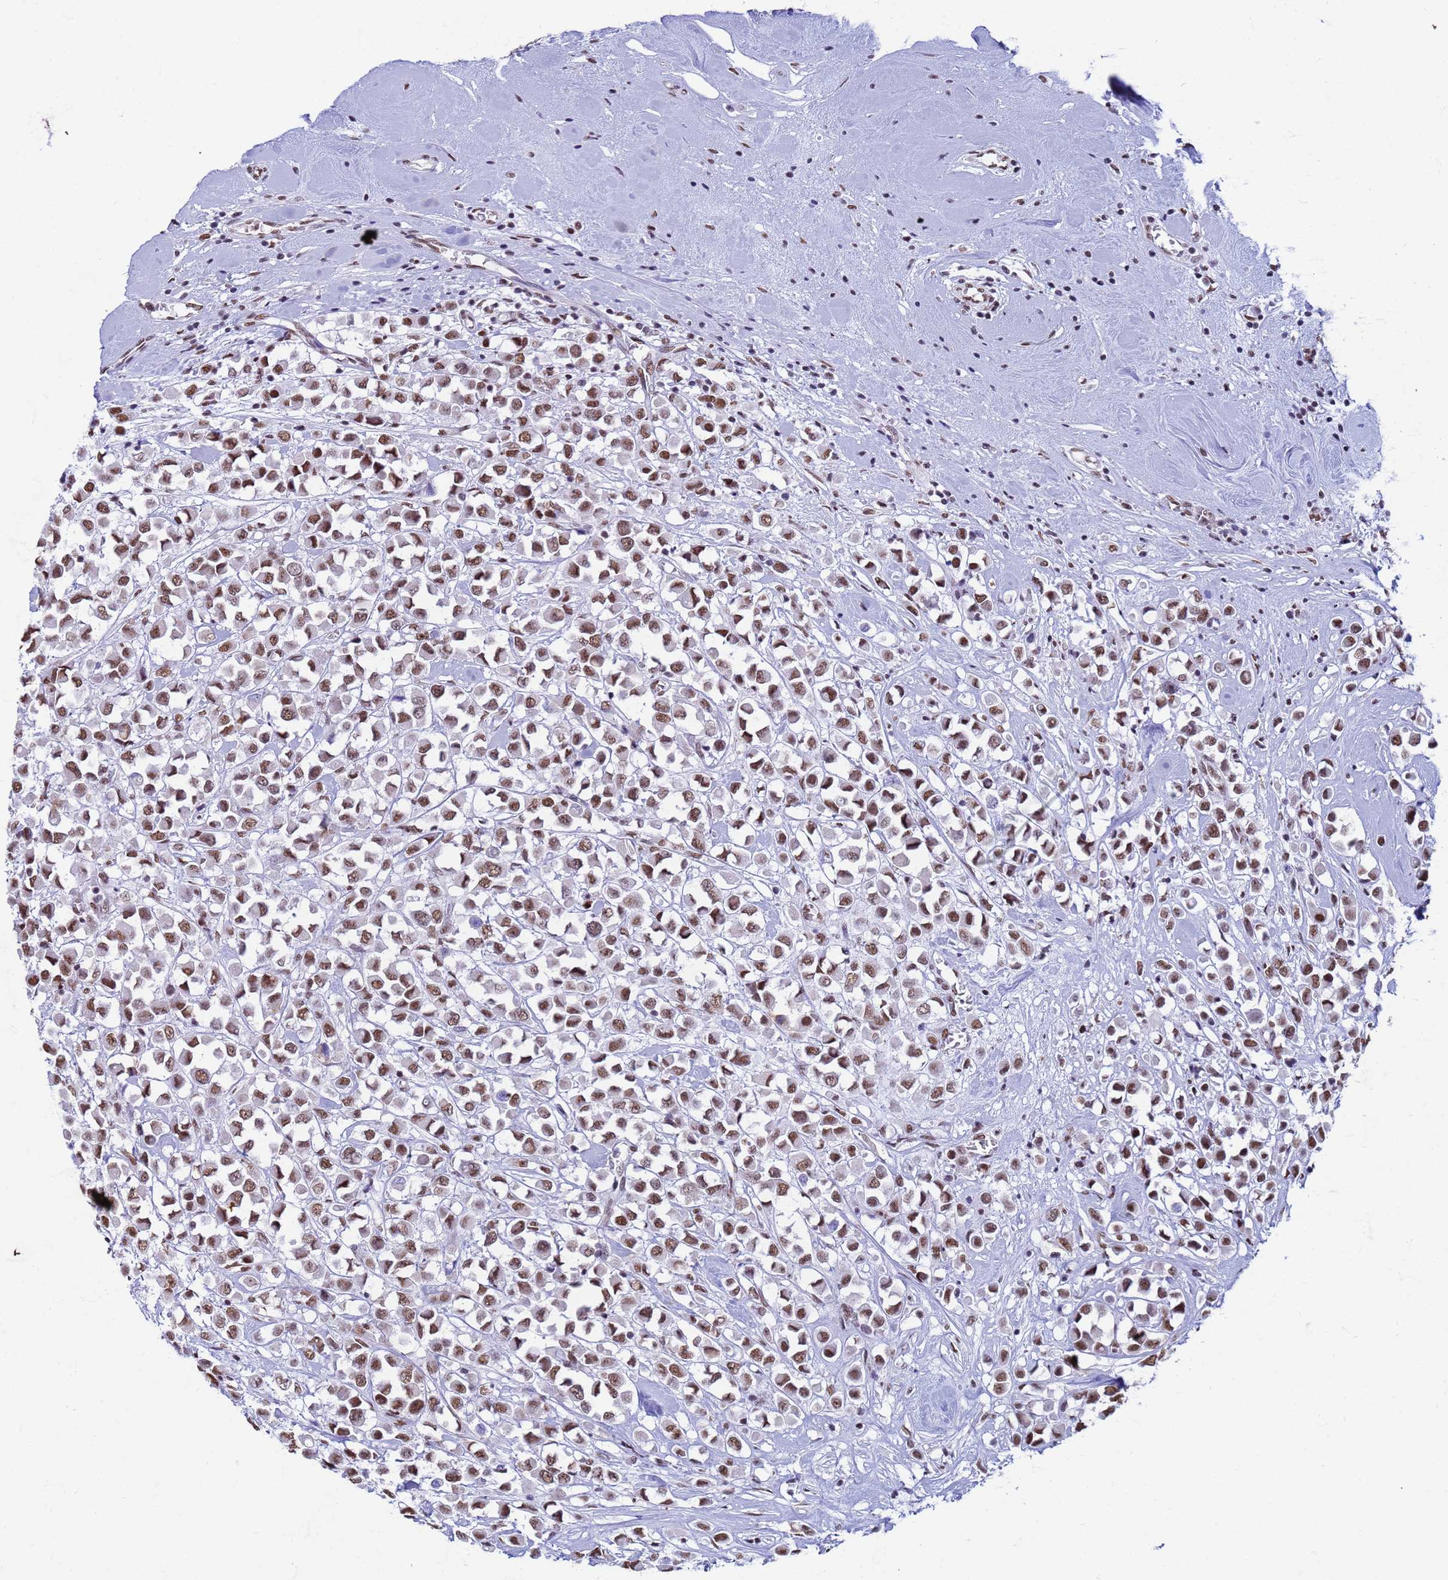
{"staining": {"intensity": "moderate", "quantity": ">75%", "location": "nuclear"}, "tissue": "breast cancer", "cell_type": "Tumor cells", "image_type": "cancer", "snomed": [{"axis": "morphology", "description": "Duct carcinoma"}, {"axis": "topography", "description": "Breast"}], "caption": "Protein expression analysis of breast cancer exhibits moderate nuclear positivity in about >75% of tumor cells.", "gene": "FAM170B", "patient": {"sex": "female", "age": 61}}